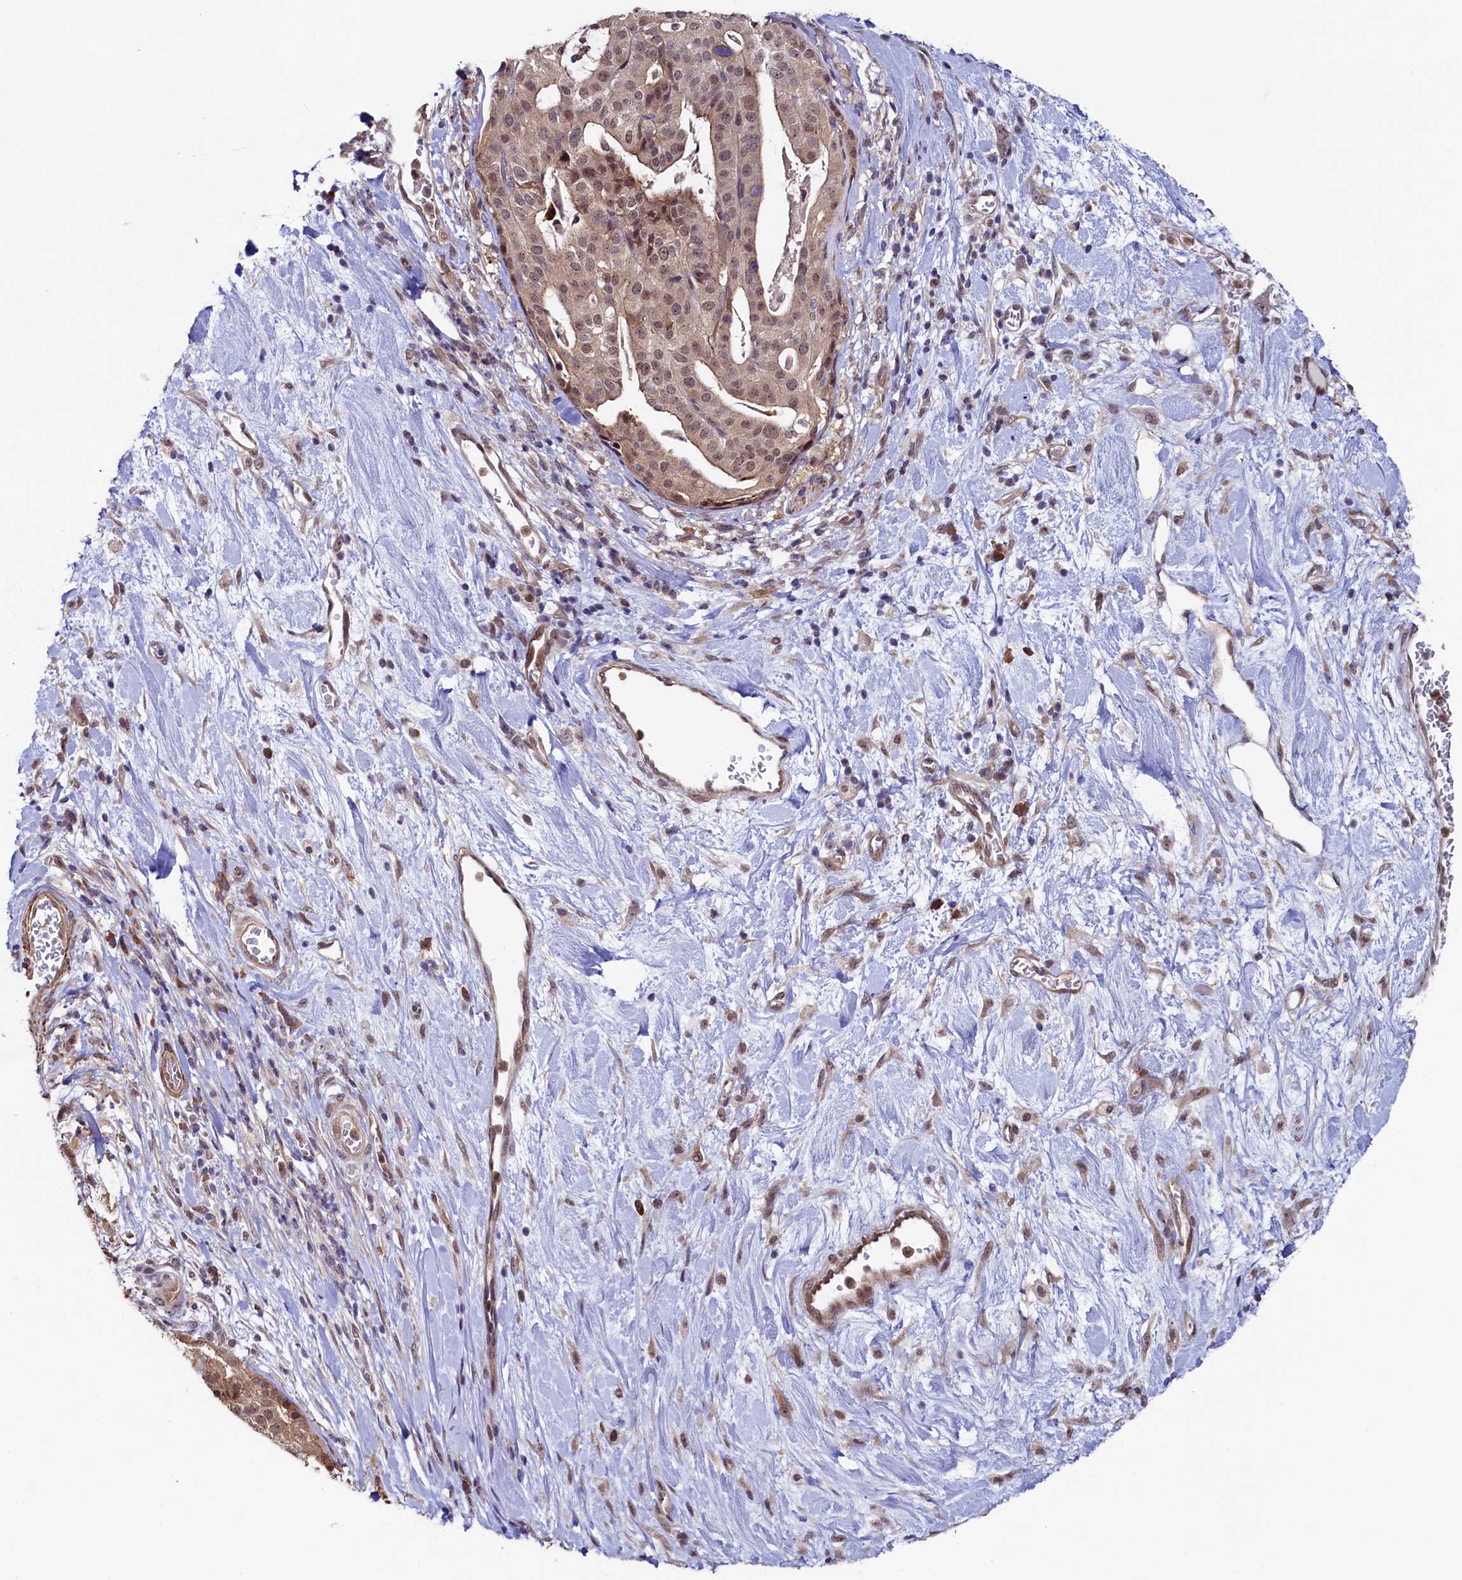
{"staining": {"intensity": "weak", "quantity": ">75%", "location": "nuclear"}, "tissue": "stomach cancer", "cell_type": "Tumor cells", "image_type": "cancer", "snomed": [{"axis": "morphology", "description": "Adenocarcinoma, NOS"}, {"axis": "topography", "description": "Stomach"}], "caption": "Approximately >75% of tumor cells in human adenocarcinoma (stomach) show weak nuclear protein expression as visualized by brown immunohistochemical staining.", "gene": "LEO1", "patient": {"sex": "male", "age": 48}}